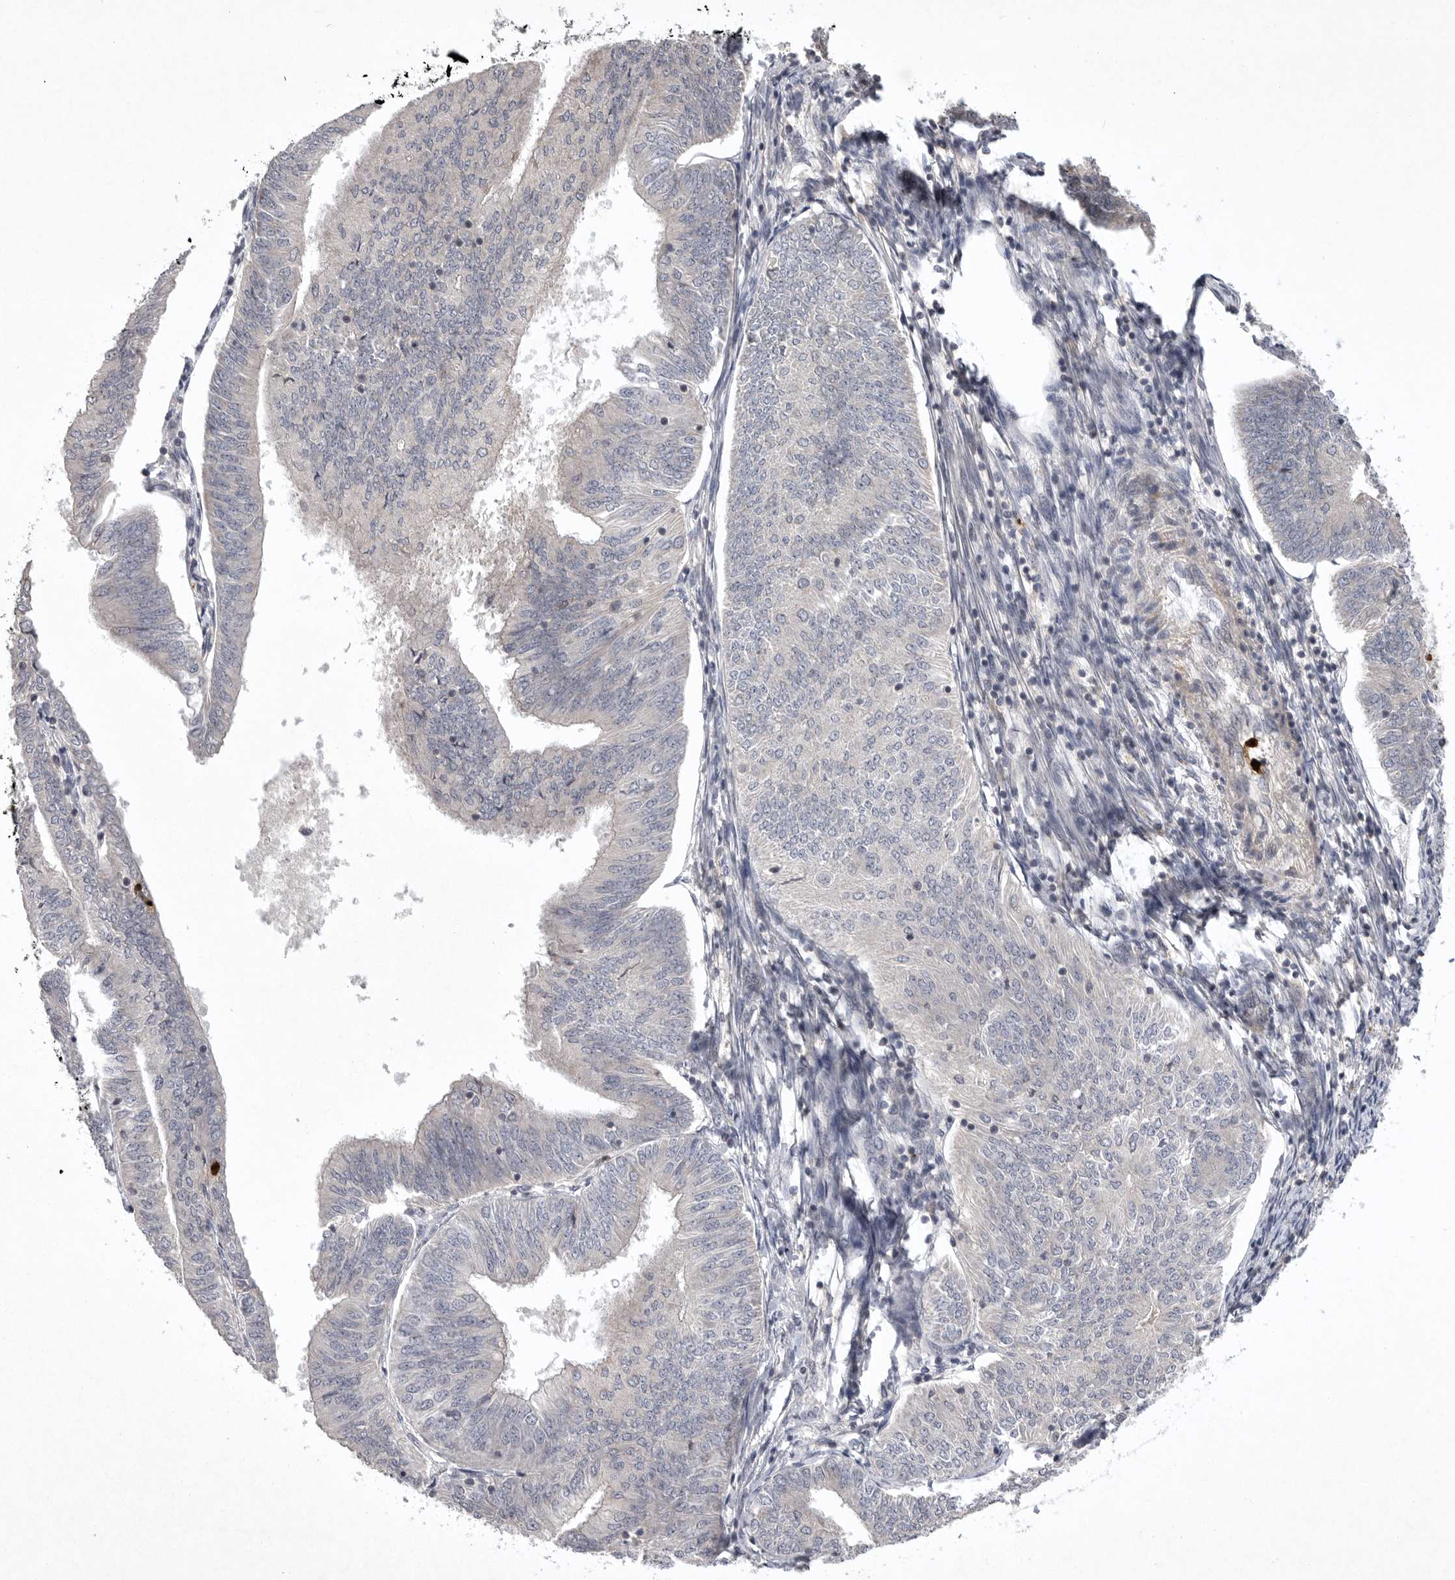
{"staining": {"intensity": "negative", "quantity": "none", "location": "none"}, "tissue": "endometrial cancer", "cell_type": "Tumor cells", "image_type": "cancer", "snomed": [{"axis": "morphology", "description": "Adenocarcinoma, NOS"}, {"axis": "topography", "description": "Endometrium"}], "caption": "Tumor cells are negative for brown protein staining in endometrial cancer (adenocarcinoma).", "gene": "UBE3D", "patient": {"sex": "female", "age": 58}}